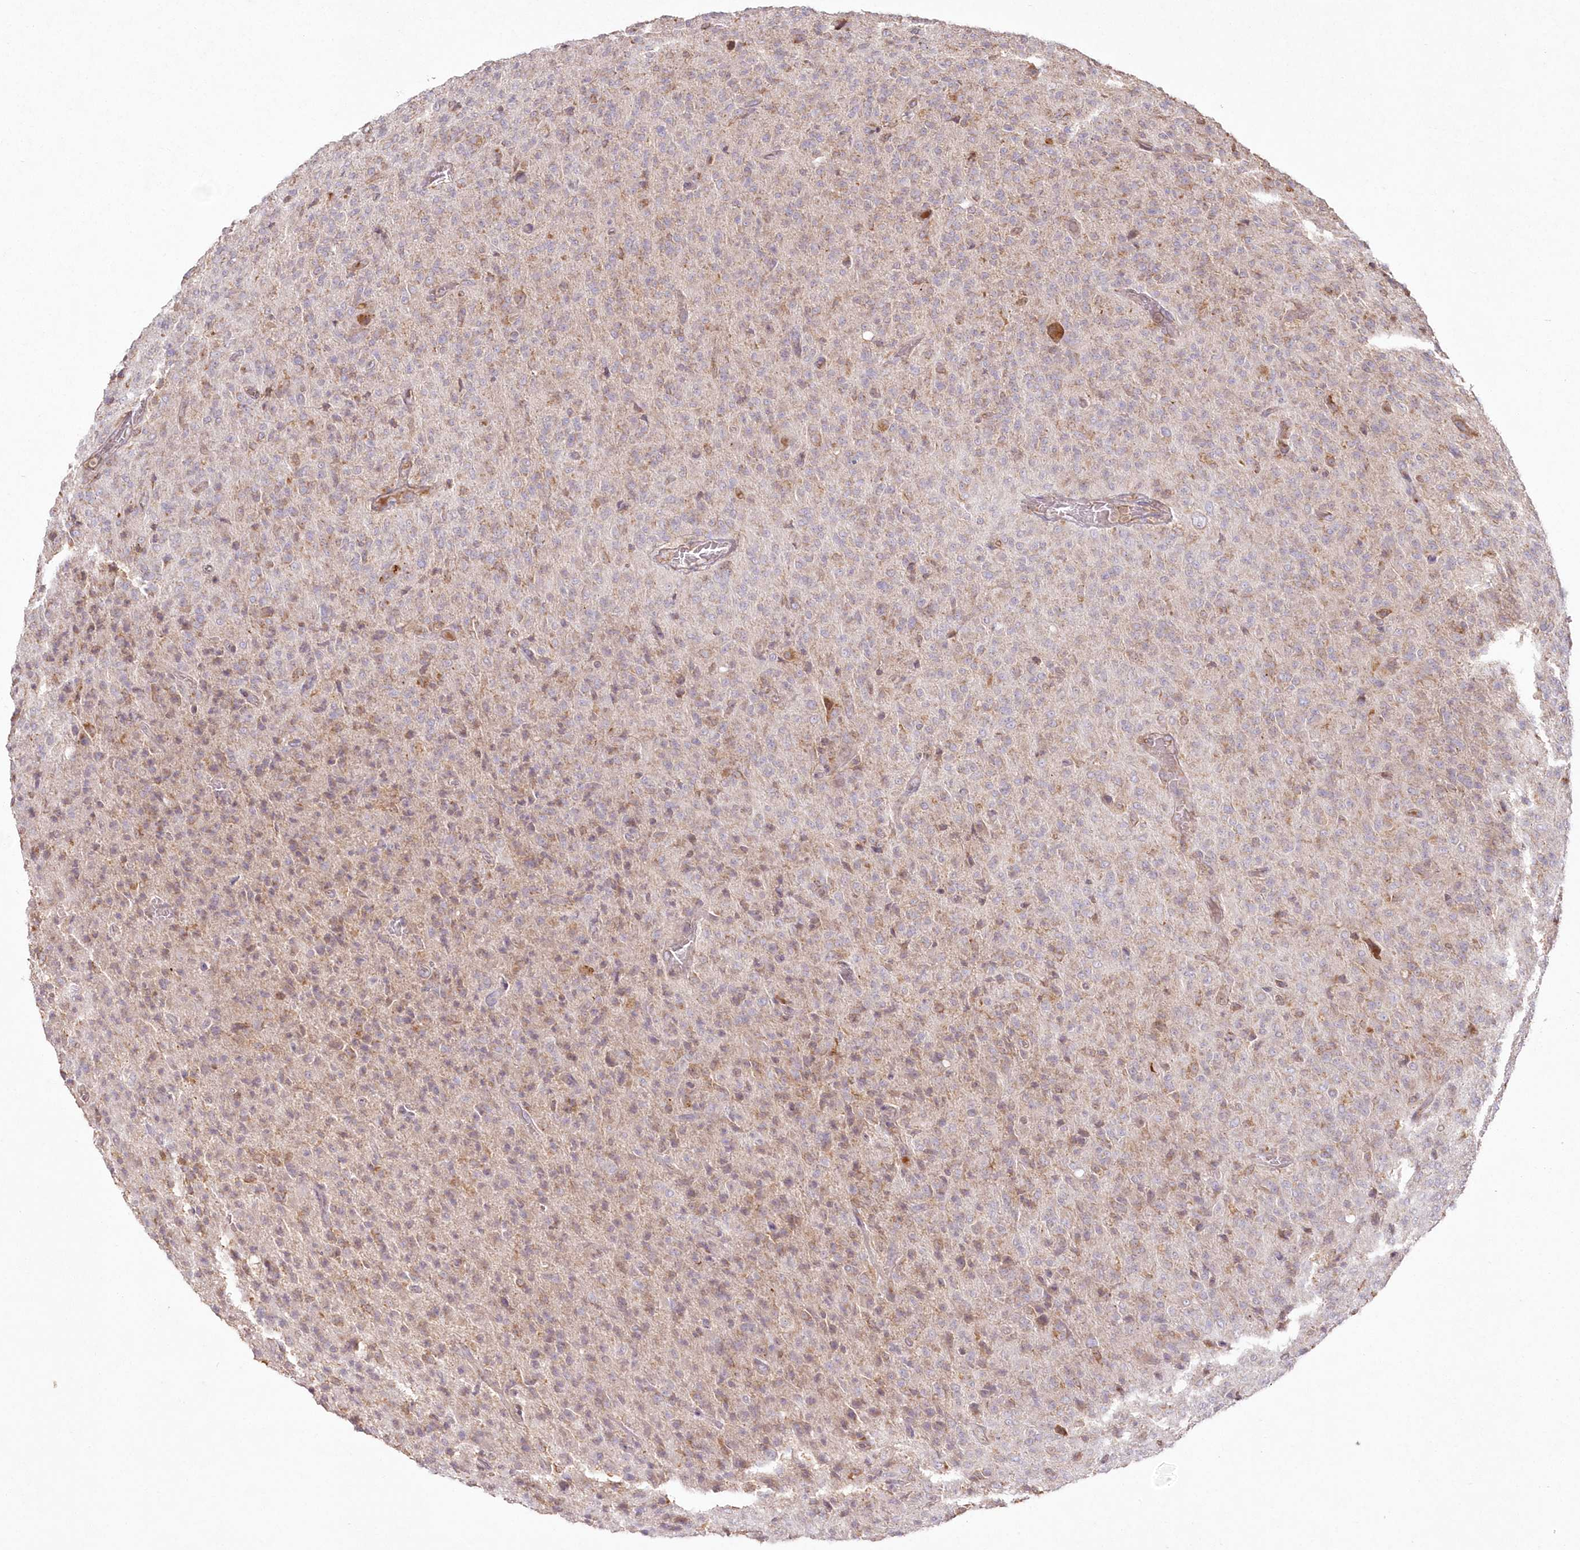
{"staining": {"intensity": "weak", "quantity": "25%-75%", "location": "cytoplasmic/membranous"}, "tissue": "glioma", "cell_type": "Tumor cells", "image_type": "cancer", "snomed": [{"axis": "morphology", "description": "Glioma, malignant, High grade"}, {"axis": "topography", "description": "Brain"}], "caption": "Protein expression analysis of glioma exhibits weak cytoplasmic/membranous expression in approximately 25%-75% of tumor cells.", "gene": "ARSB", "patient": {"sex": "female", "age": 57}}